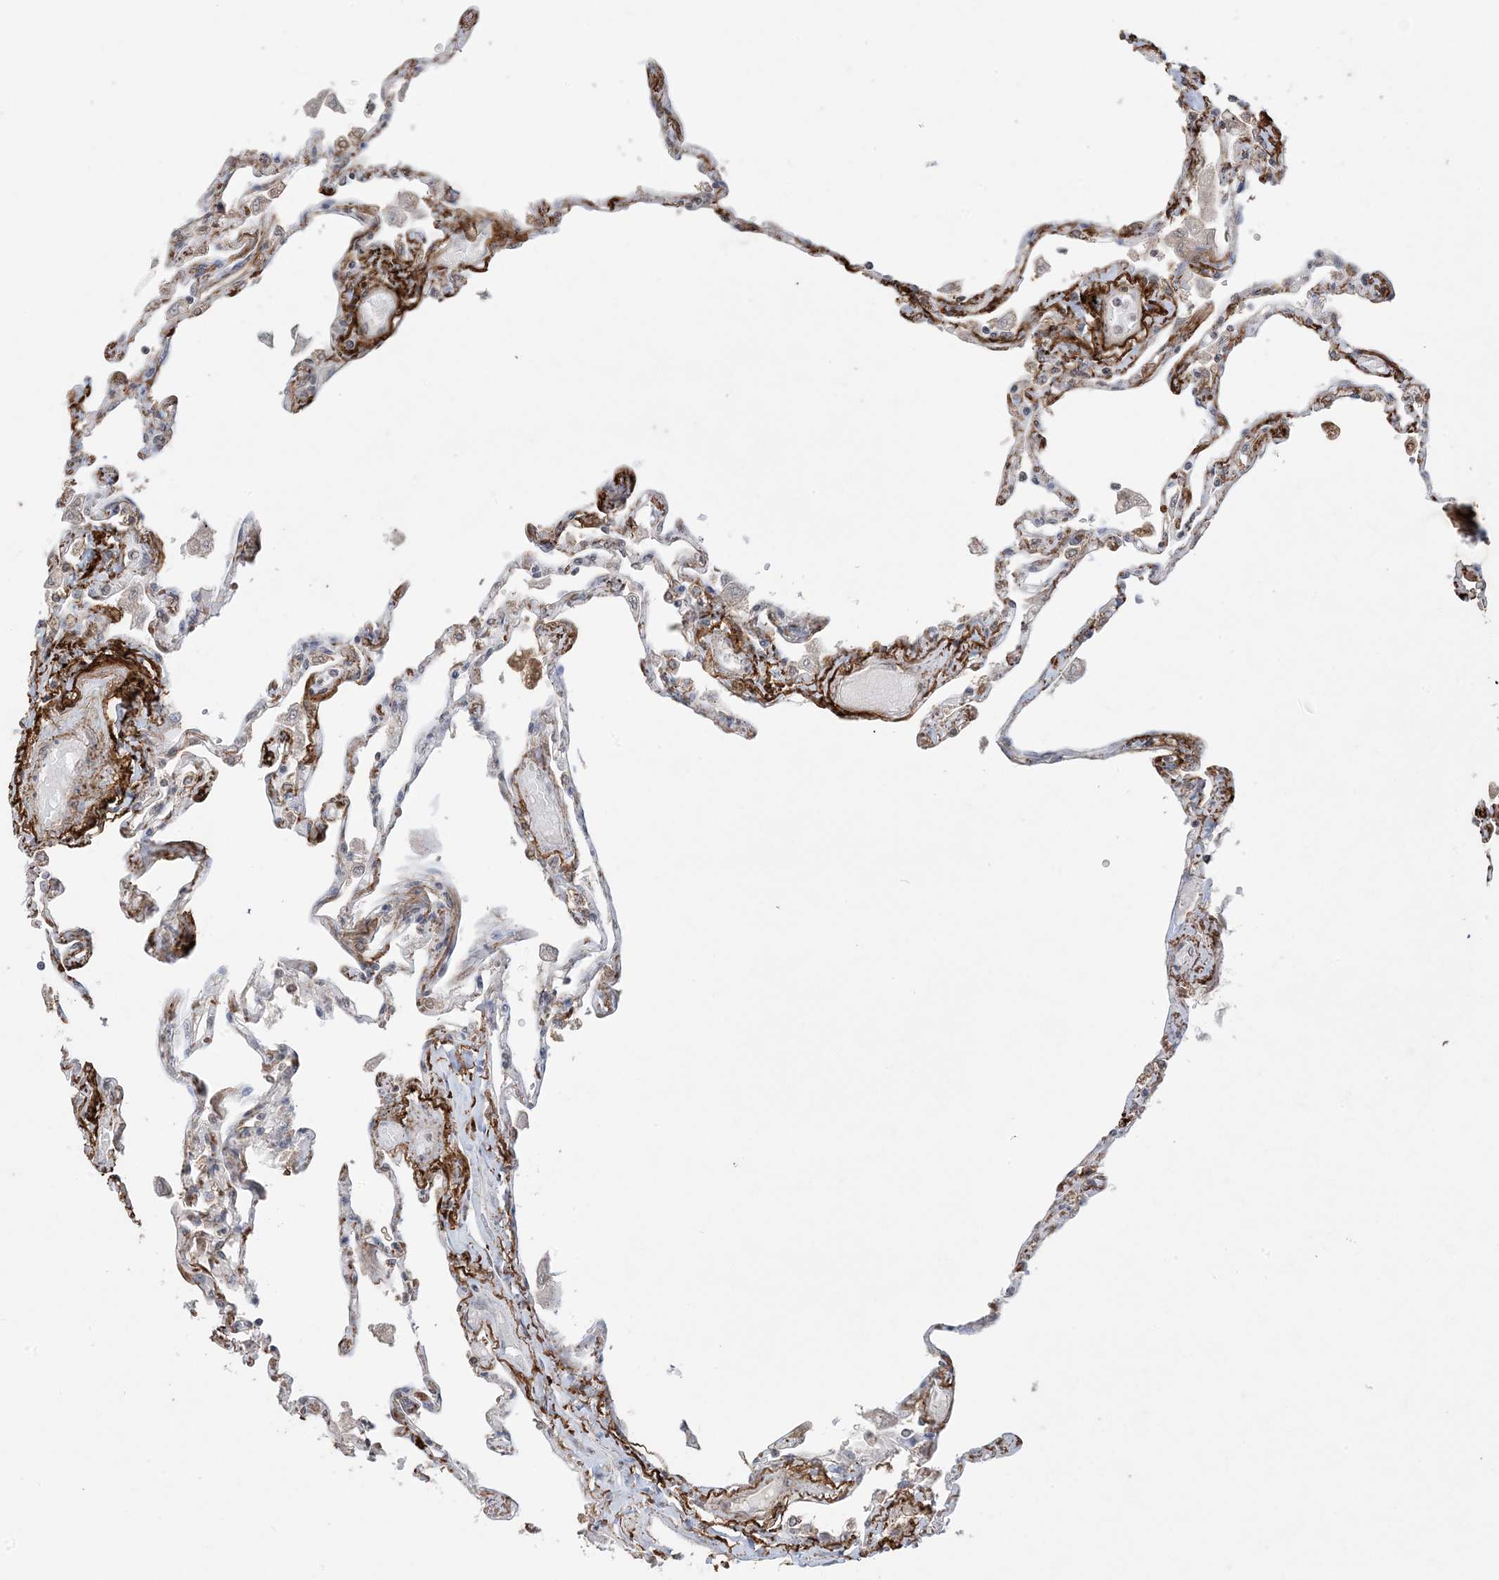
{"staining": {"intensity": "negative", "quantity": "none", "location": "none"}, "tissue": "lung", "cell_type": "Alveolar cells", "image_type": "normal", "snomed": [{"axis": "morphology", "description": "Normal tissue, NOS"}, {"axis": "topography", "description": "Lung"}], "caption": "Lung was stained to show a protein in brown. There is no significant expression in alveolar cells. (DAB immunohistochemistry visualized using brightfield microscopy, high magnification).", "gene": "XRN1", "patient": {"sex": "female", "age": 67}}